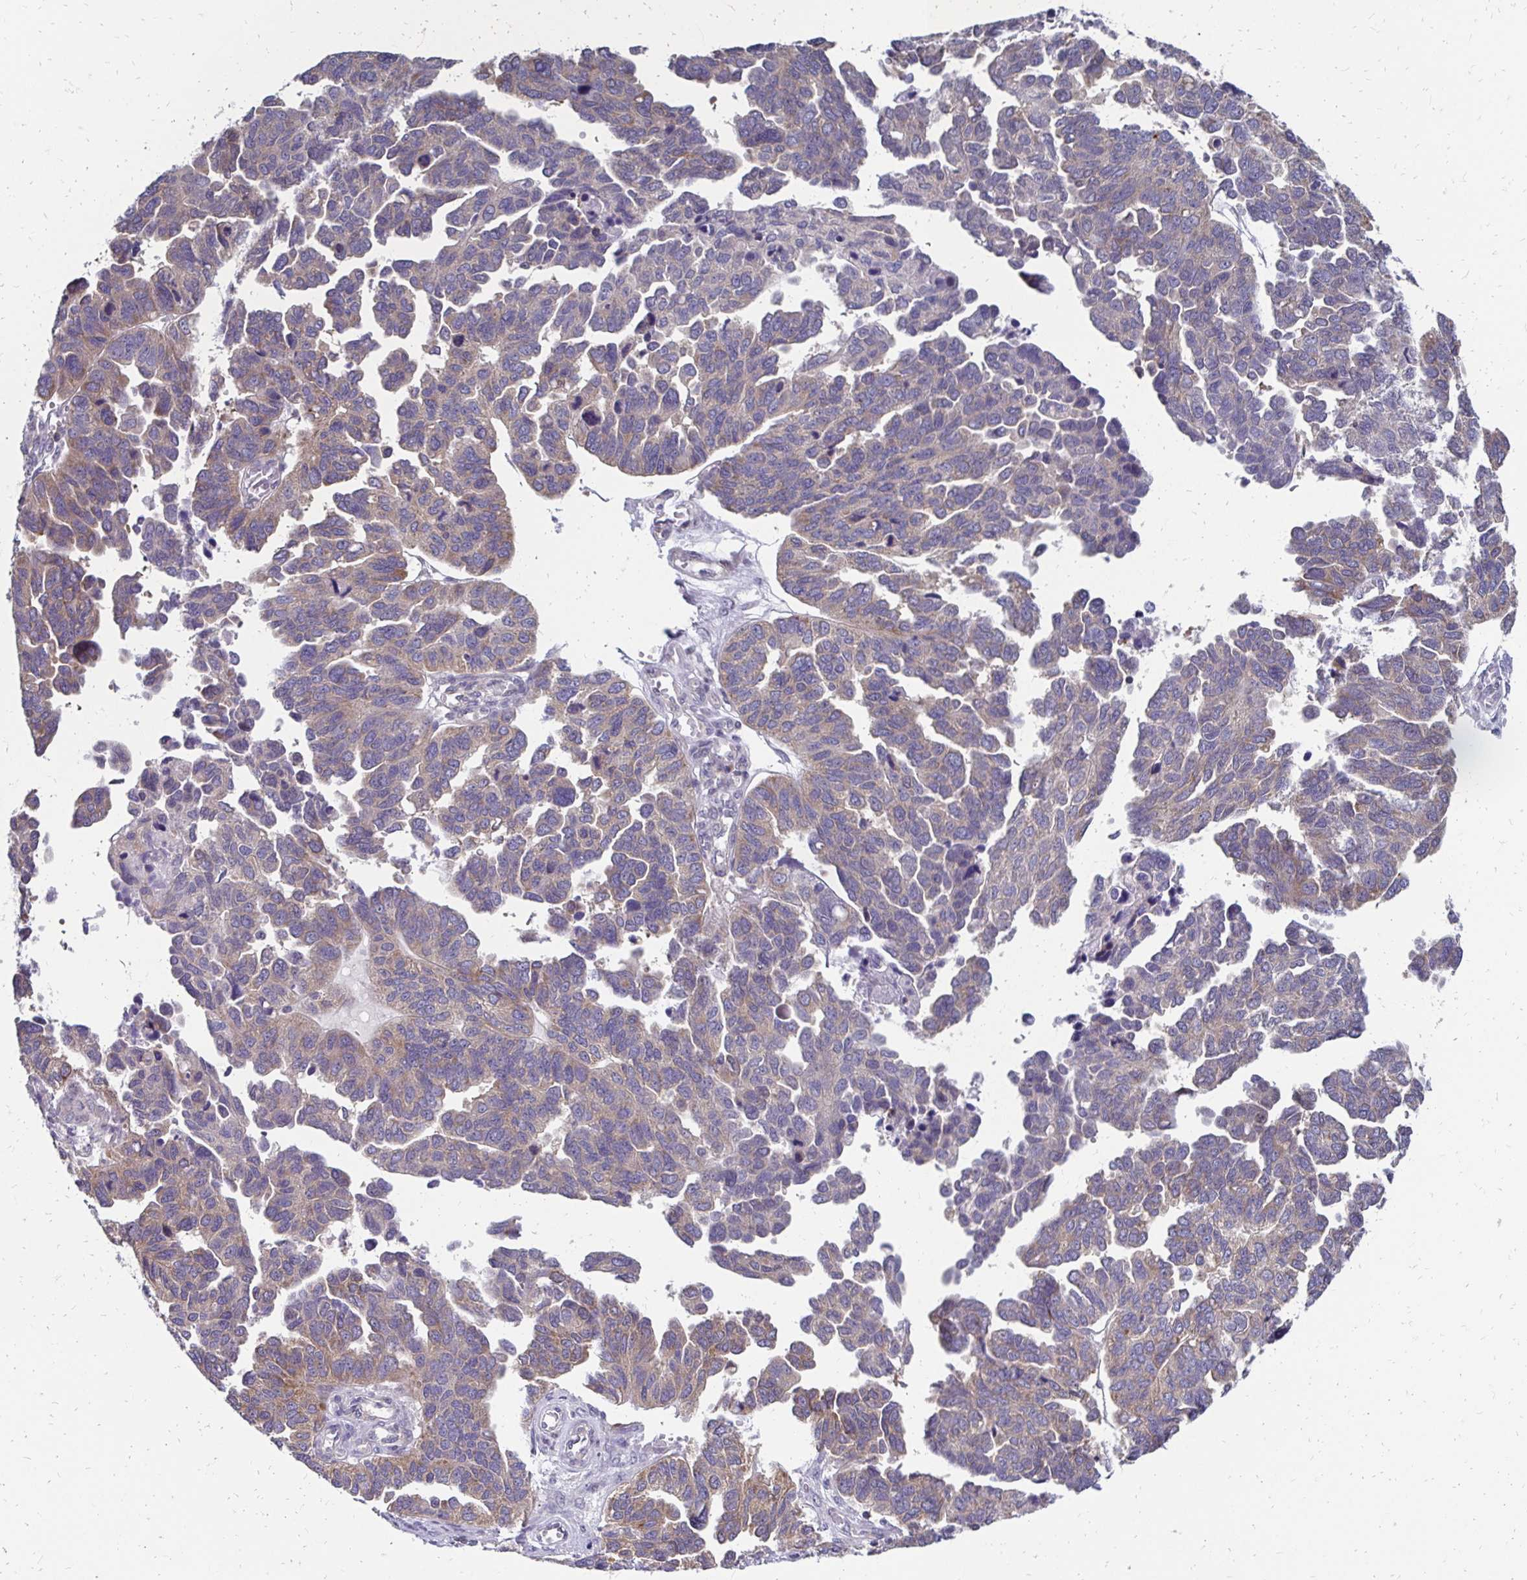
{"staining": {"intensity": "weak", "quantity": "<25%", "location": "cytoplasmic/membranous"}, "tissue": "ovarian cancer", "cell_type": "Tumor cells", "image_type": "cancer", "snomed": [{"axis": "morphology", "description": "Cystadenocarcinoma, serous, NOS"}, {"axis": "topography", "description": "Ovary"}], "caption": "DAB (3,3'-diaminobenzidine) immunohistochemical staining of ovarian serous cystadenocarcinoma shows no significant positivity in tumor cells. (DAB (3,3'-diaminobenzidine) IHC with hematoxylin counter stain).", "gene": "CBX7", "patient": {"sex": "female", "age": 64}}